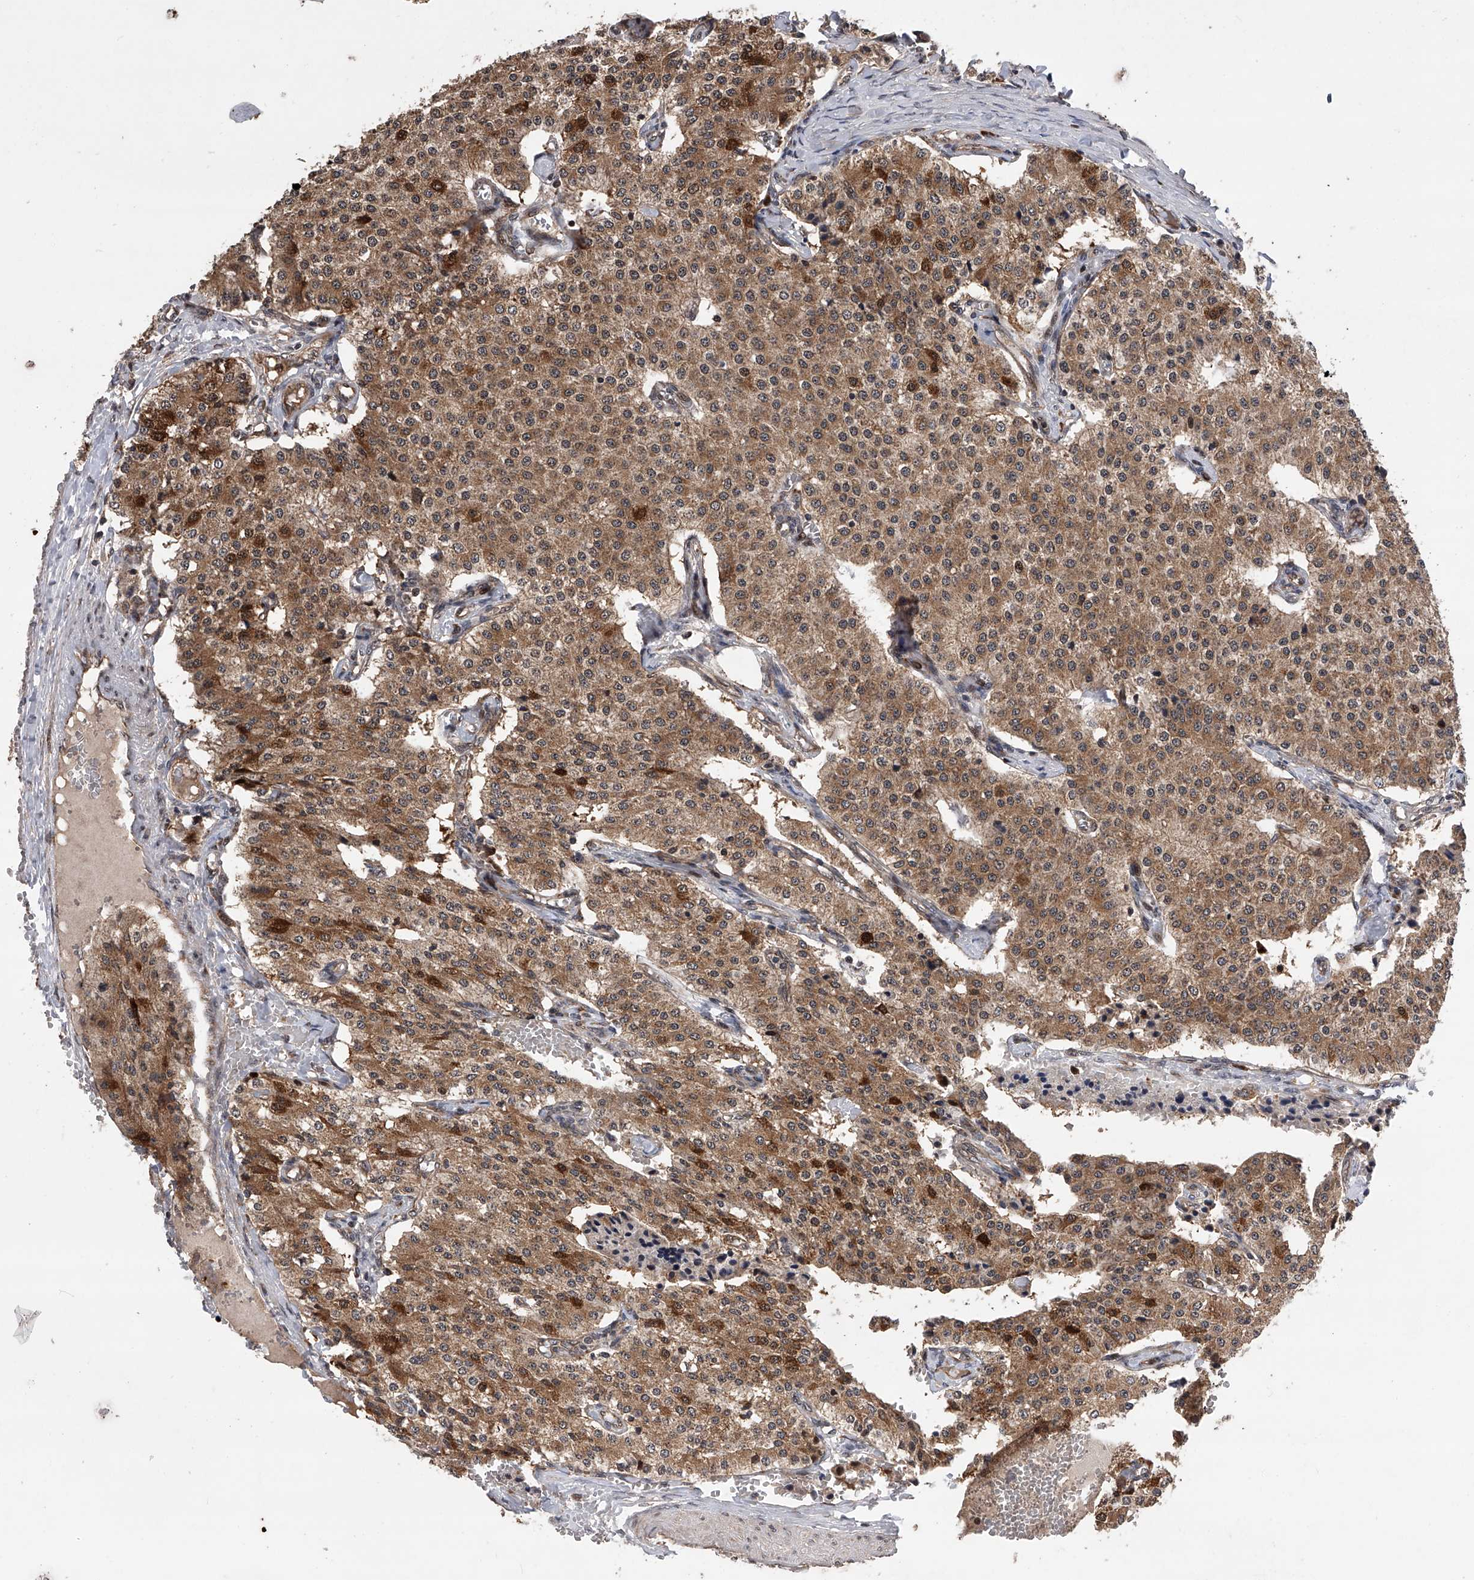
{"staining": {"intensity": "moderate", "quantity": ">75%", "location": "cytoplasmic/membranous"}, "tissue": "carcinoid", "cell_type": "Tumor cells", "image_type": "cancer", "snomed": [{"axis": "morphology", "description": "Carcinoid, malignant, NOS"}, {"axis": "topography", "description": "Colon"}], "caption": "An IHC photomicrograph of tumor tissue is shown. Protein staining in brown labels moderate cytoplasmic/membranous positivity in malignant carcinoid within tumor cells. Using DAB (3,3'-diaminobenzidine) (brown) and hematoxylin (blue) stains, captured at high magnification using brightfield microscopy.", "gene": "MAP3K11", "patient": {"sex": "female", "age": 52}}